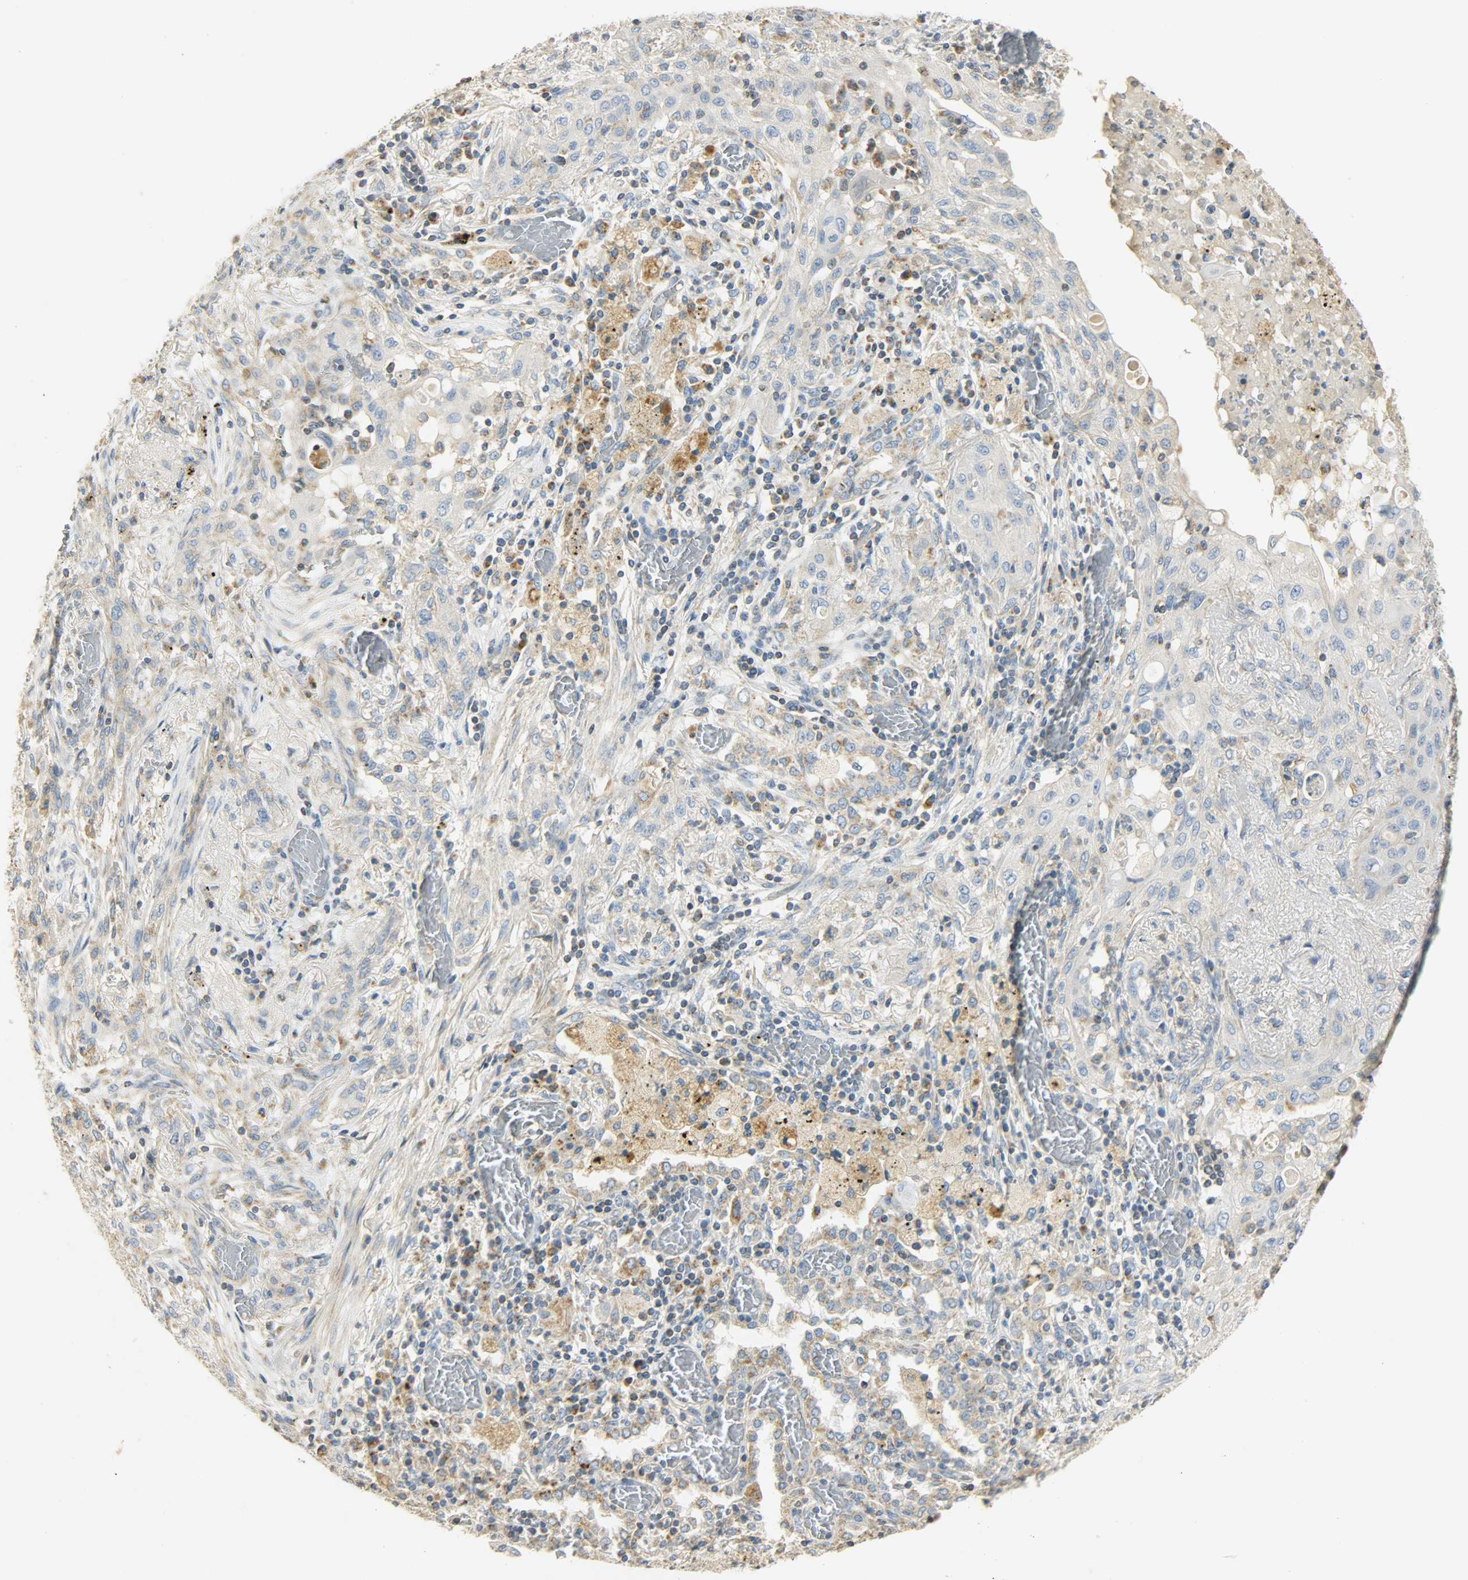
{"staining": {"intensity": "weak", "quantity": "<25%", "location": "cytoplasmic/membranous"}, "tissue": "lung cancer", "cell_type": "Tumor cells", "image_type": "cancer", "snomed": [{"axis": "morphology", "description": "Squamous cell carcinoma, NOS"}, {"axis": "topography", "description": "Lung"}], "caption": "Tumor cells show no significant protein positivity in lung cancer (squamous cell carcinoma).", "gene": "NNT", "patient": {"sex": "female", "age": 47}}